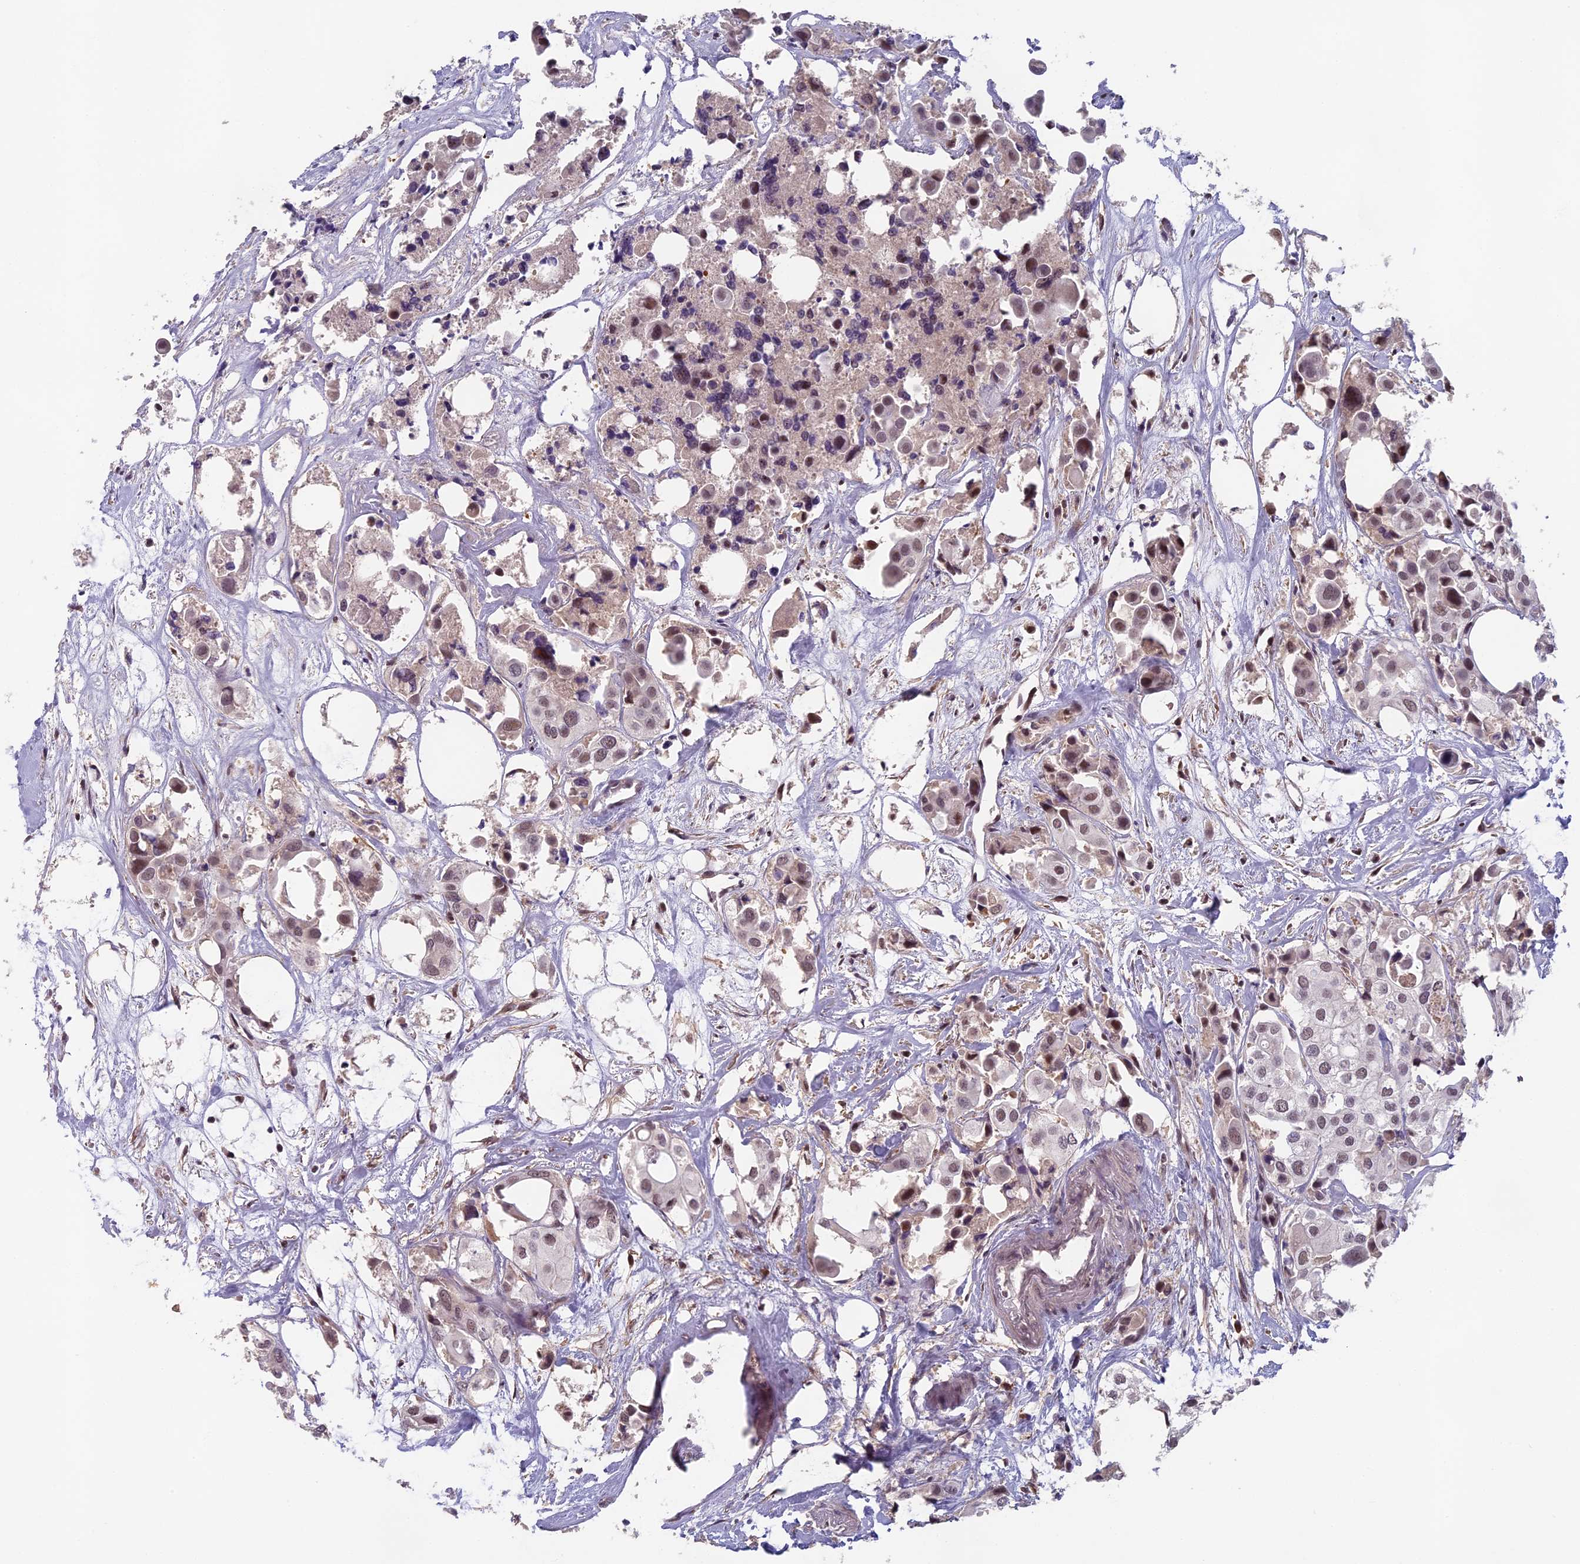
{"staining": {"intensity": "weak", "quantity": "25%-75%", "location": "nuclear"}, "tissue": "urothelial cancer", "cell_type": "Tumor cells", "image_type": "cancer", "snomed": [{"axis": "morphology", "description": "Urothelial carcinoma, High grade"}, {"axis": "topography", "description": "Urinary bladder"}], "caption": "High-grade urothelial carcinoma was stained to show a protein in brown. There is low levels of weak nuclear staining in approximately 25%-75% of tumor cells. (DAB IHC with brightfield microscopy, high magnification).", "gene": "MORF4L1", "patient": {"sex": "male", "age": 64}}